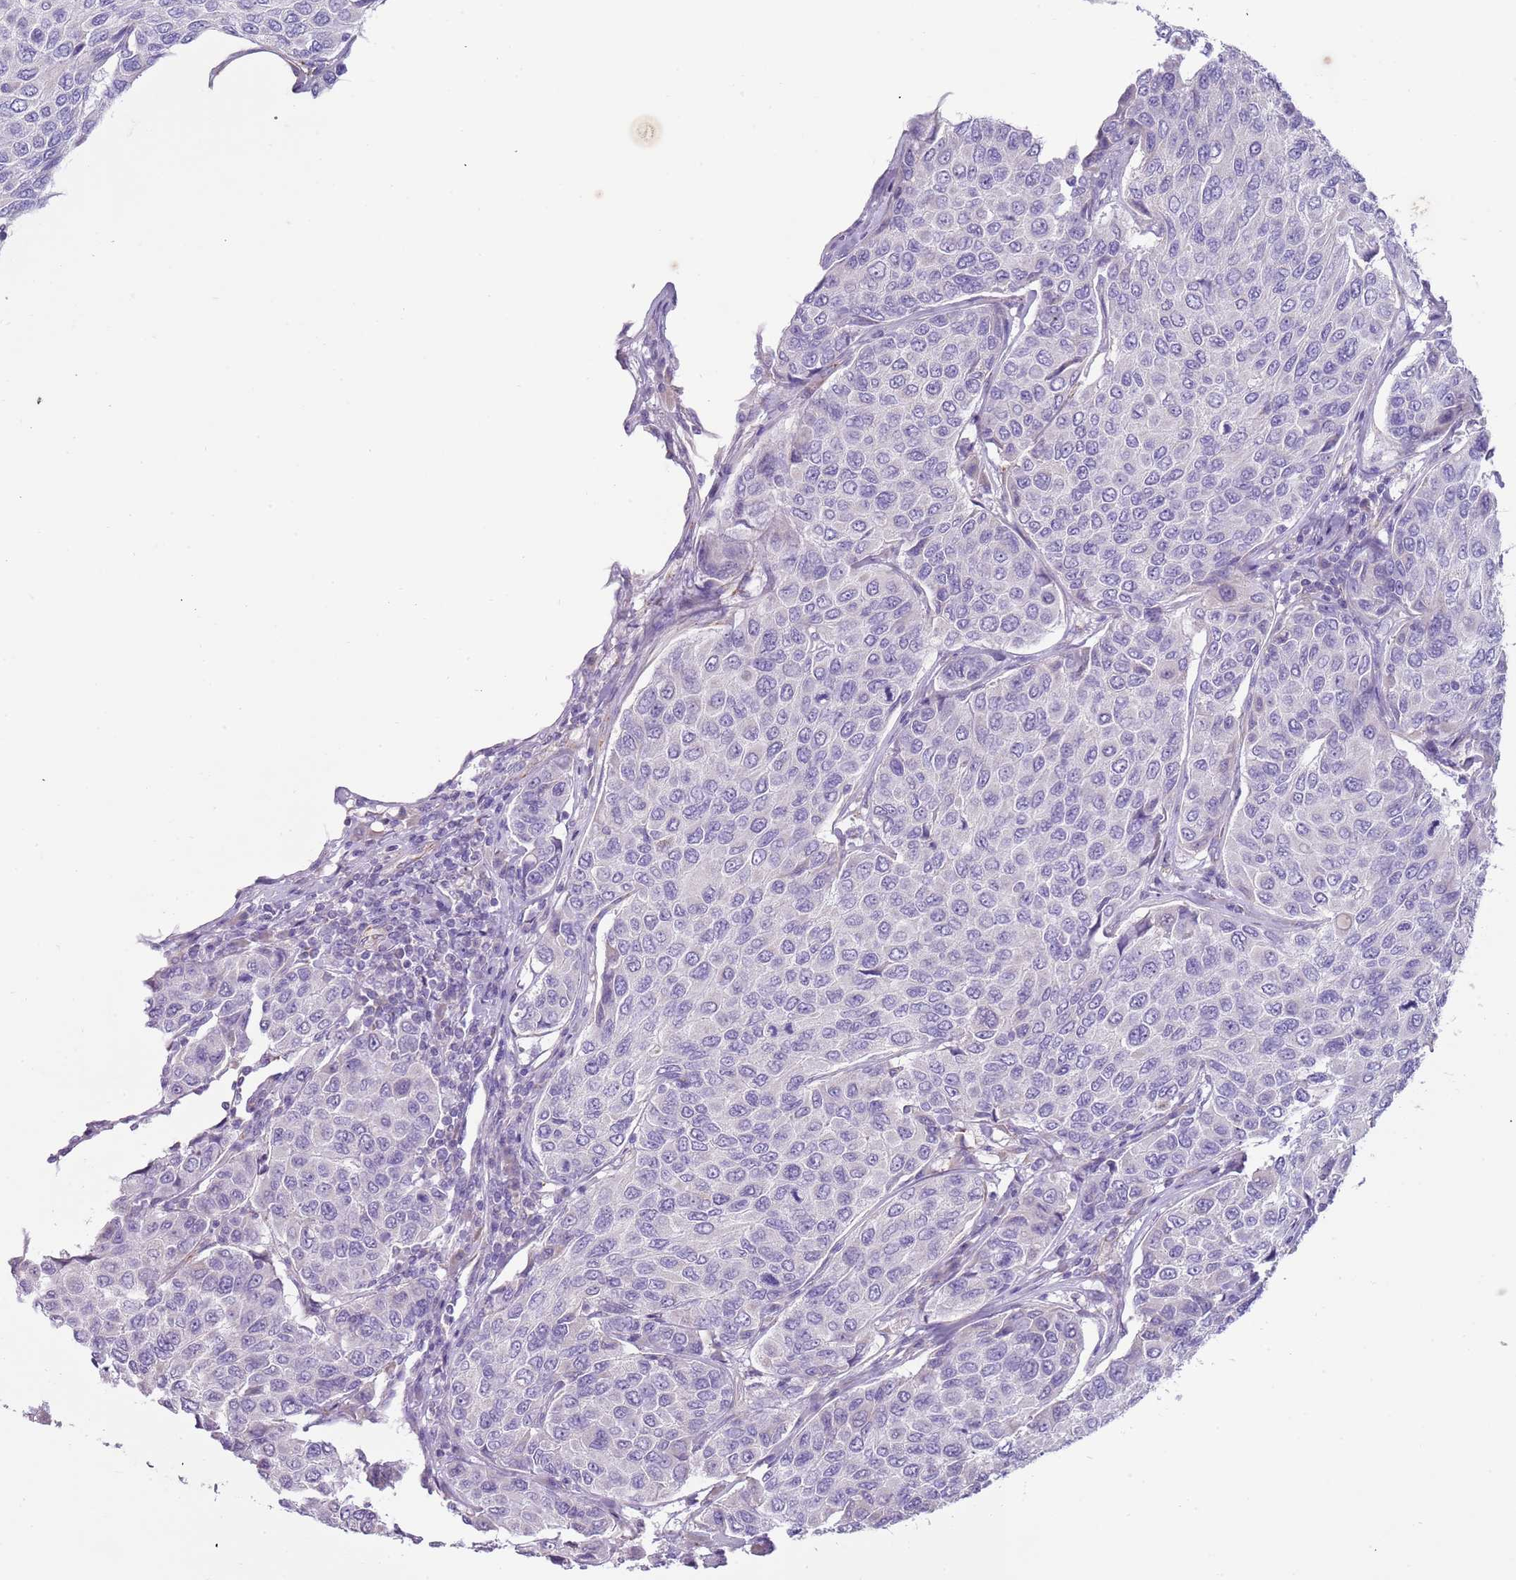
{"staining": {"intensity": "negative", "quantity": "none", "location": "none"}, "tissue": "breast cancer", "cell_type": "Tumor cells", "image_type": "cancer", "snomed": [{"axis": "morphology", "description": "Duct carcinoma"}, {"axis": "topography", "description": "Breast"}], "caption": "Immunohistochemical staining of human breast cancer (intraductal carcinoma) reveals no significant expression in tumor cells.", "gene": "RNF222", "patient": {"sex": "female", "age": 55}}